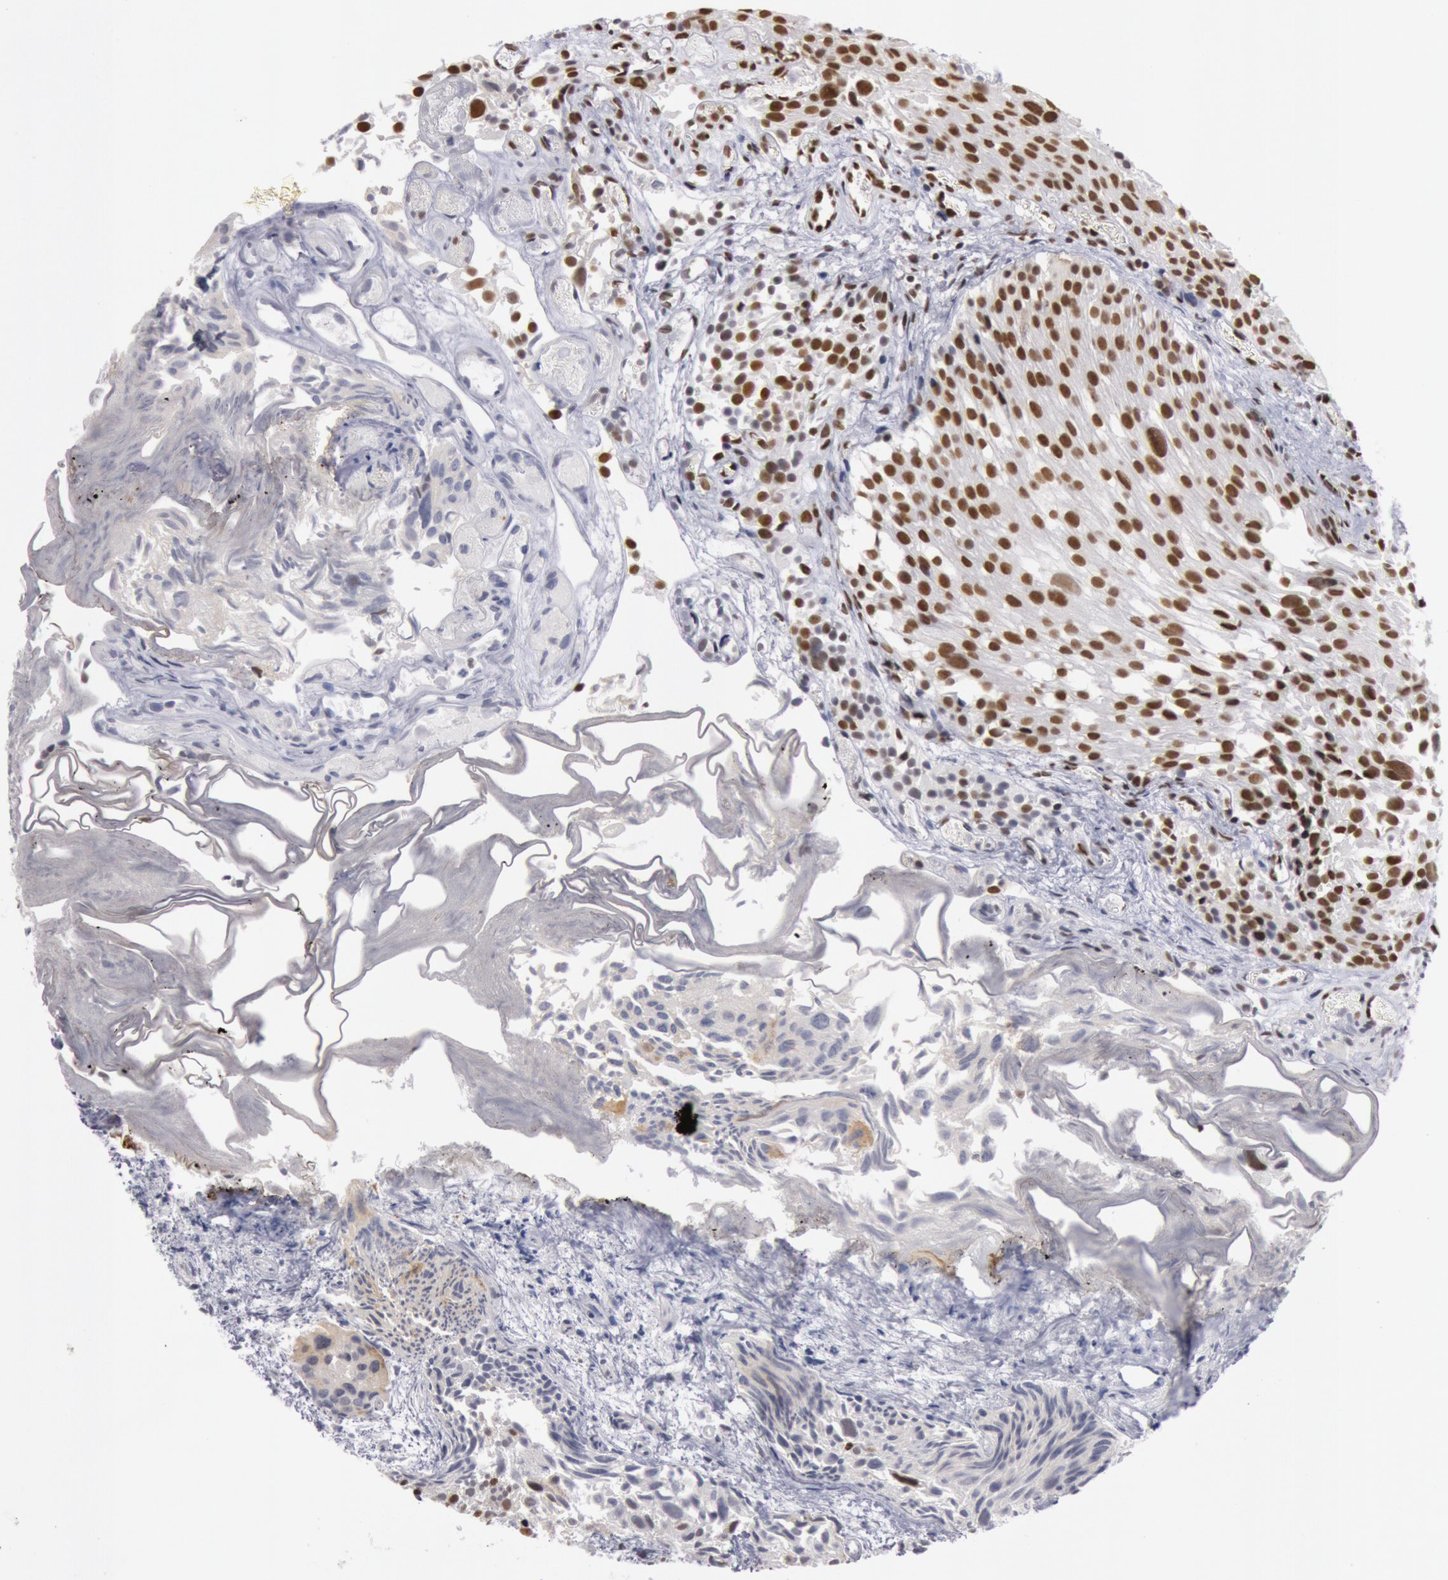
{"staining": {"intensity": "moderate", "quantity": "25%-75%", "location": "nuclear"}, "tissue": "urothelial cancer", "cell_type": "Tumor cells", "image_type": "cancer", "snomed": [{"axis": "morphology", "description": "Urothelial carcinoma, High grade"}, {"axis": "topography", "description": "Urinary bladder"}], "caption": "A histopathology image of urothelial carcinoma (high-grade) stained for a protein displays moderate nuclear brown staining in tumor cells.", "gene": "ESS2", "patient": {"sex": "female", "age": 78}}